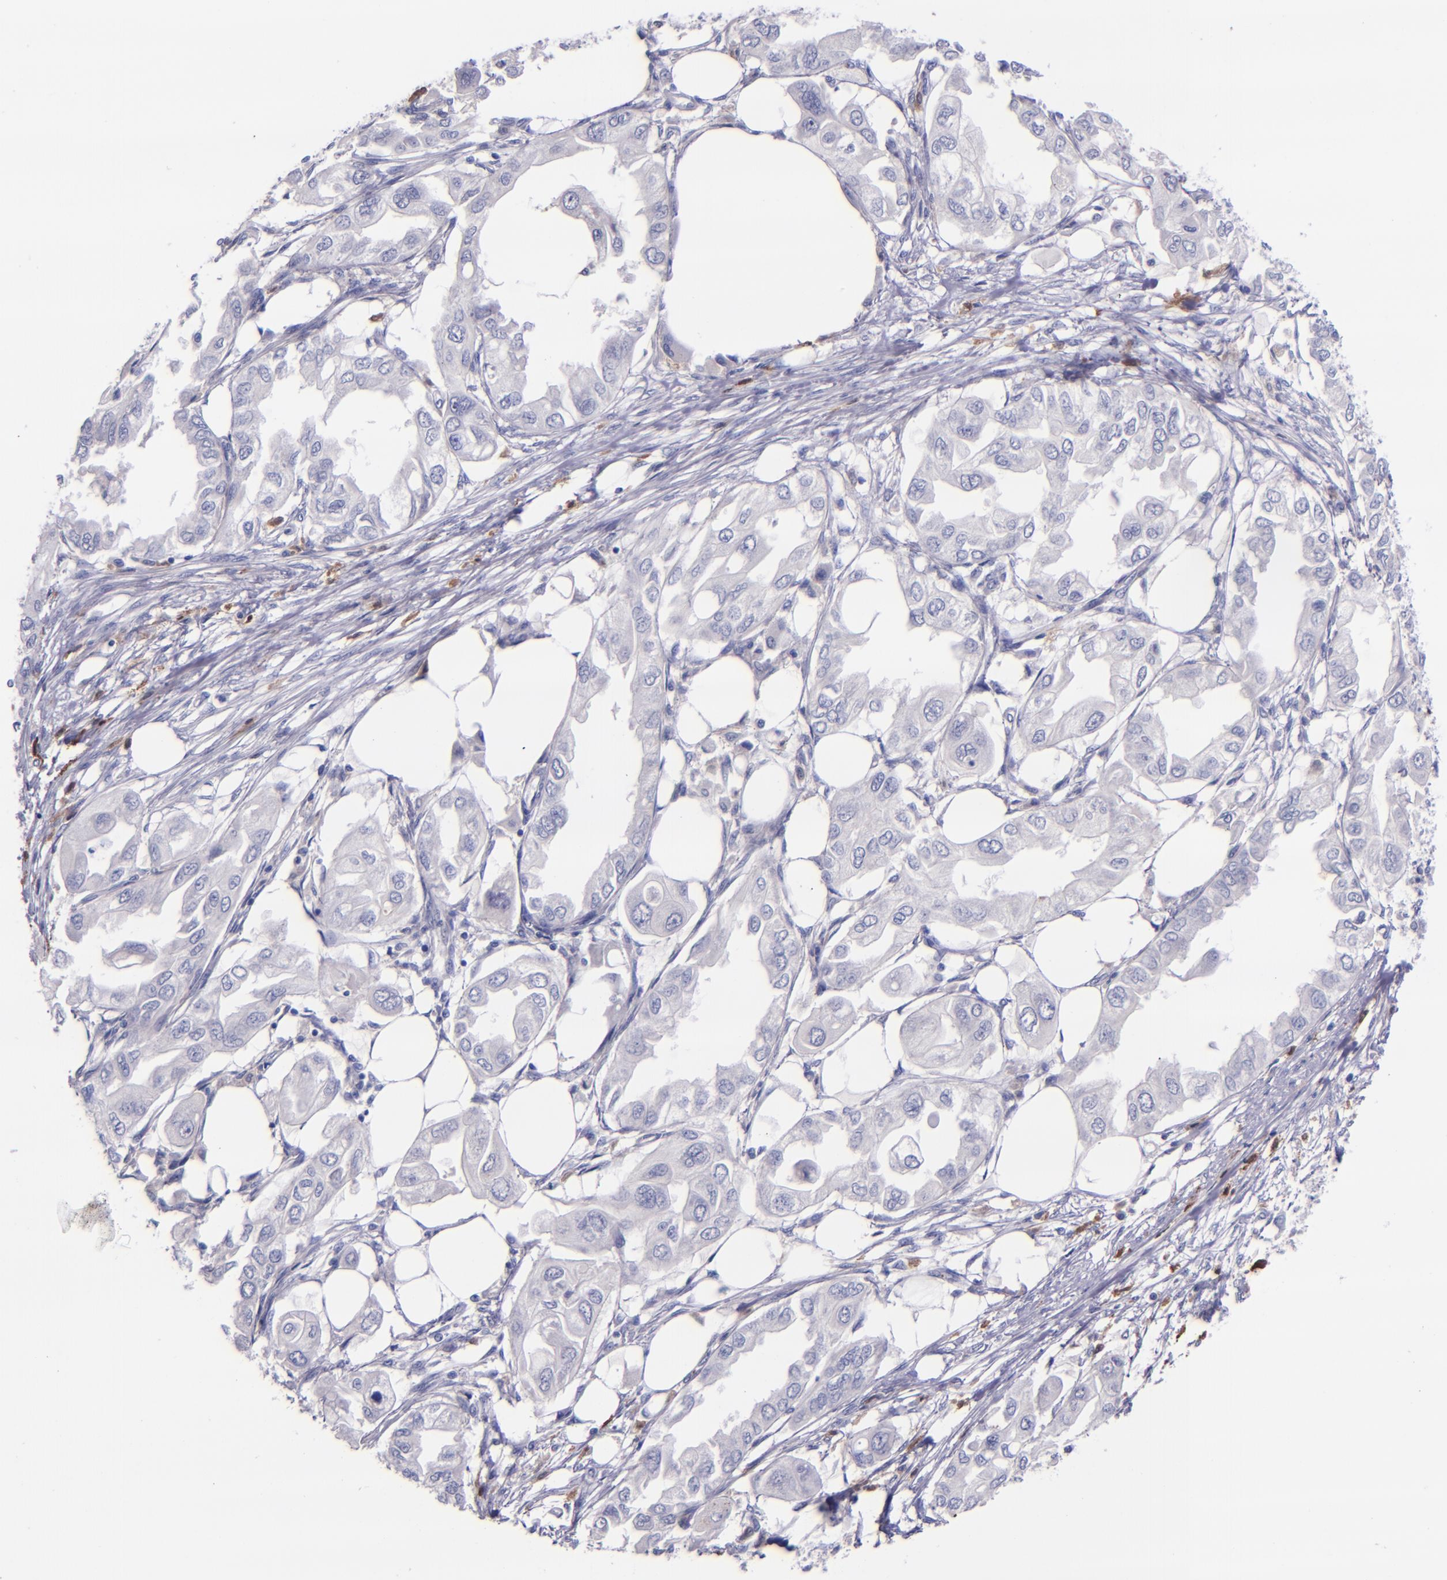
{"staining": {"intensity": "negative", "quantity": "none", "location": "none"}, "tissue": "endometrial cancer", "cell_type": "Tumor cells", "image_type": "cancer", "snomed": [{"axis": "morphology", "description": "Adenocarcinoma, NOS"}, {"axis": "topography", "description": "Endometrium"}], "caption": "Image shows no significant protein expression in tumor cells of endometrial adenocarcinoma.", "gene": "F13A1", "patient": {"sex": "female", "age": 67}}